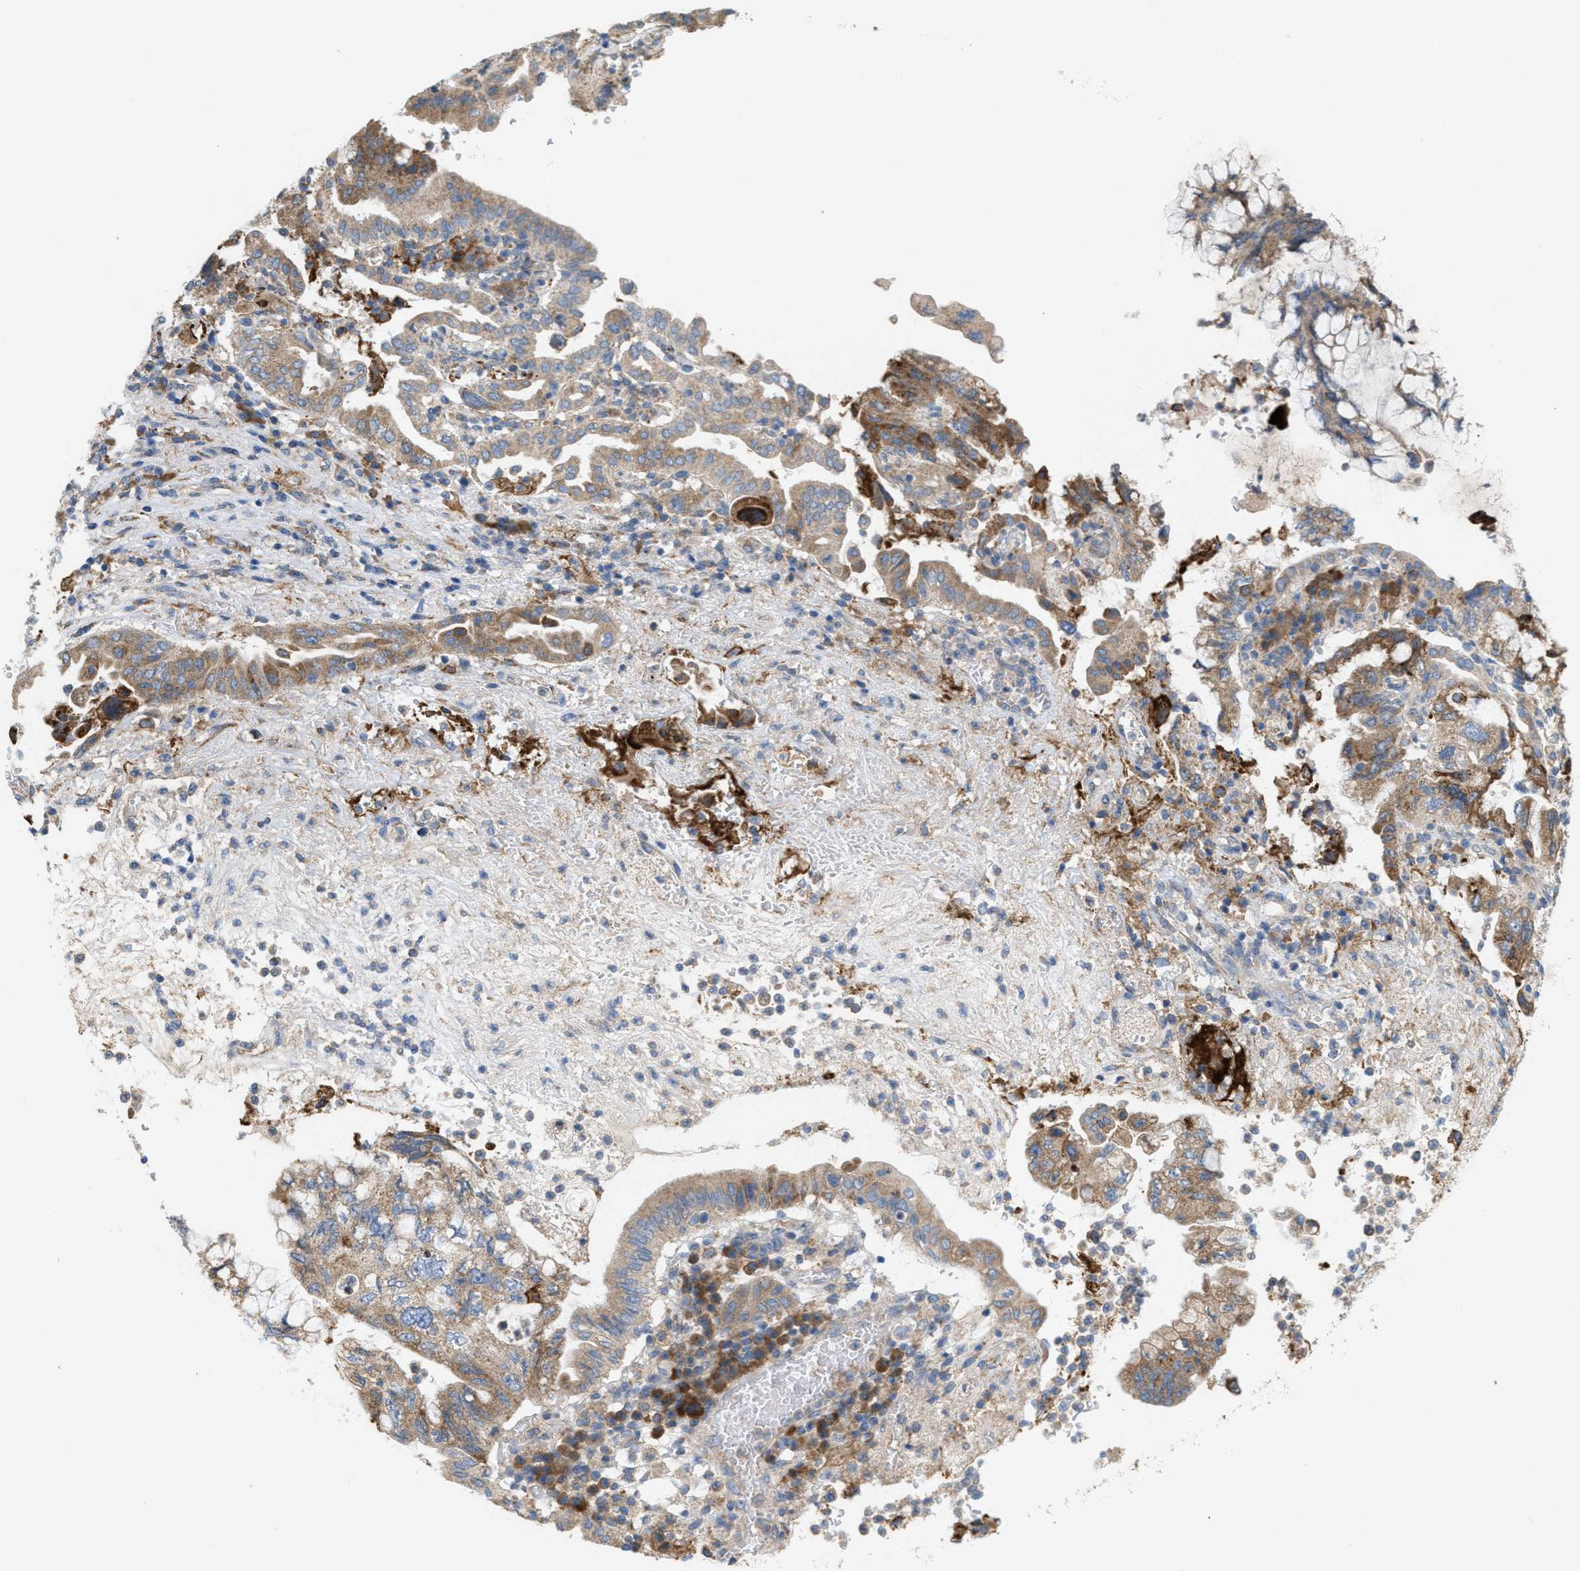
{"staining": {"intensity": "moderate", "quantity": ">75%", "location": "cytoplasmic/membranous"}, "tissue": "pancreatic cancer", "cell_type": "Tumor cells", "image_type": "cancer", "snomed": [{"axis": "morphology", "description": "Adenocarcinoma, NOS"}, {"axis": "topography", "description": "Pancreas"}], "caption": "There is medium levels of moderate cytoplasmic/membranous staining in tumor cells of pancreatic cancer (adenocarcinoma), as demonstrated by immunohistochemical staining (brown color).", "gene": "DYNC2I1", "patient": {"sex": "female", "age": 73}}